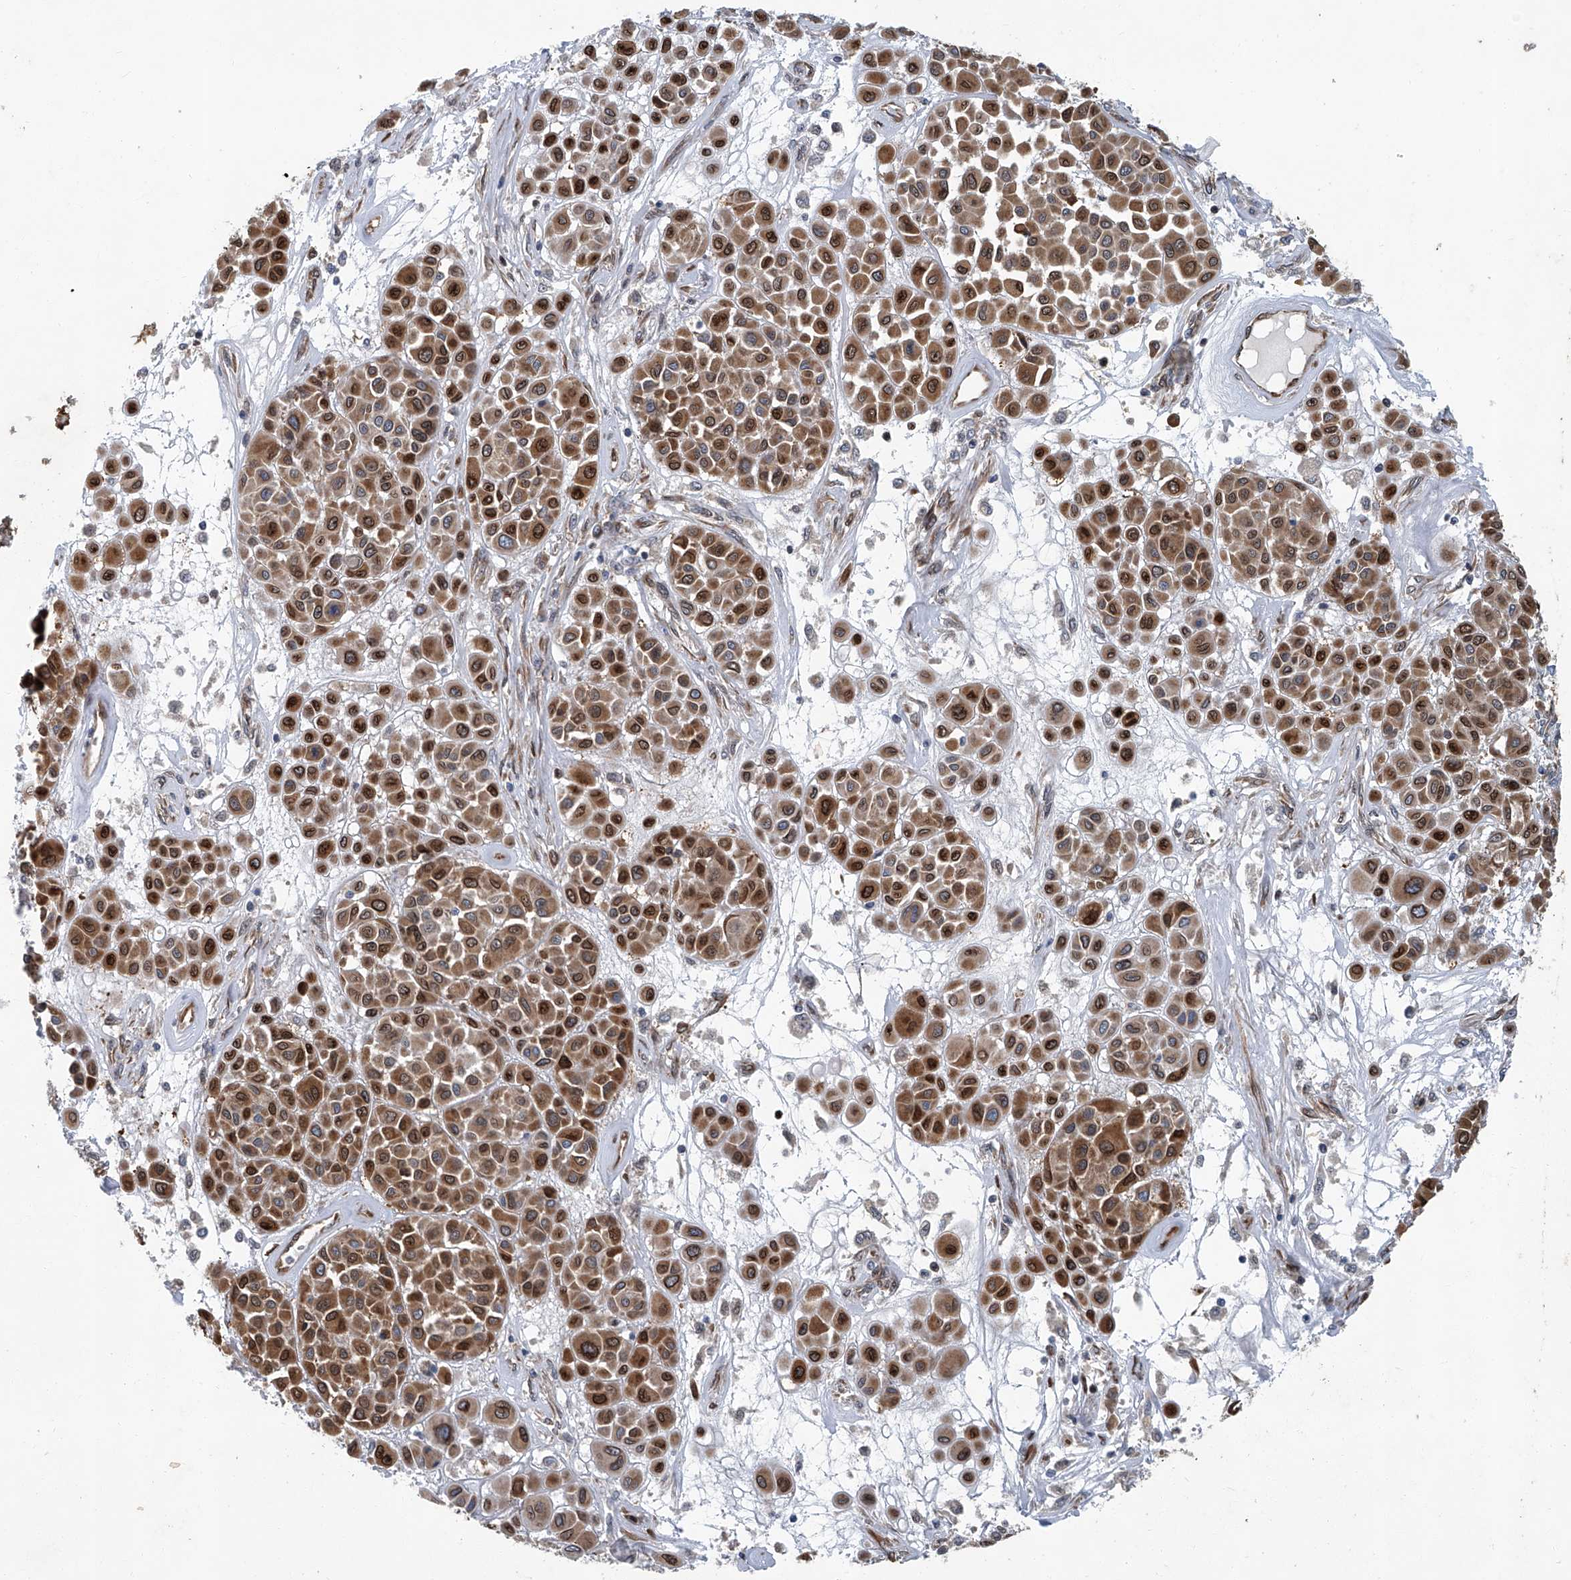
{"staining": {"intensity": "strong", "quantity": ">75%", "location": "cytoplasmic/membranous,nuclear"}, "tissue": "melanoma", "cell_type": "Tumor cells", "image_type": "cancer", "snomed": [{"axis": "morphology", "description": "Malignant melanoma, Metastatic site"}, {"axis": "topography", "description": "Soft tissue"}], "caption": "Immunohistochemical staining of melanoma shows high levels of strong cytoplasmic/membranous and nuclear protein staining in about >75% of tumor cells.", "gene": "GPR132", "patient": {"sex": "male", "age": 41}}